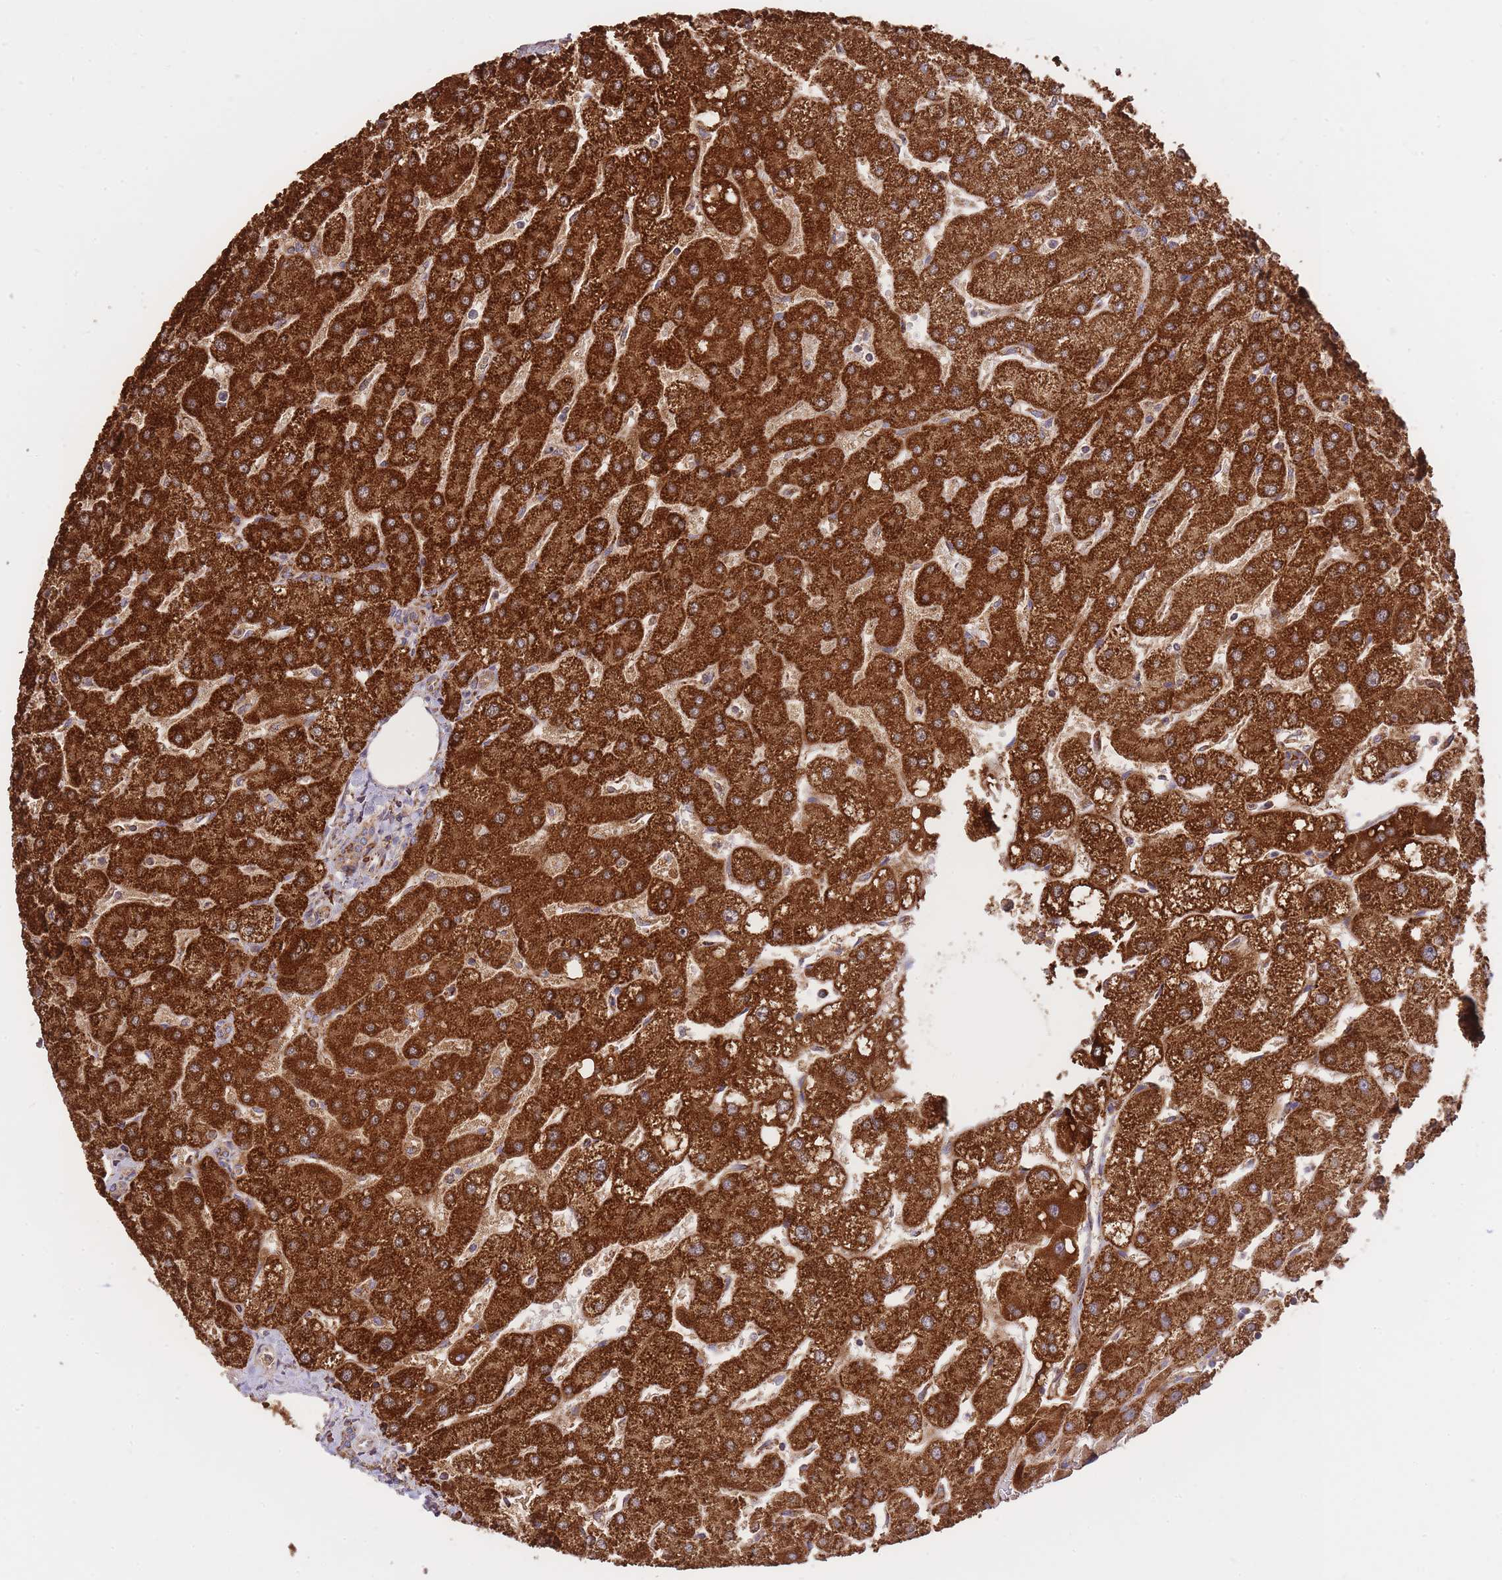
{"staining": {"intensity": "moderate", "quantity": ">75%", "location": "cytoplasmic/membranous"}, "tissue": "liver", "cell_type": "Cholangiocytes", "image_type": "normal", "snomed": [{"axis": "morphology", "description": "Normal tissue, NOS"}, {"axis": "topography", "description": "Liver"}], "caption": "The histopathology image shows immunohistochemical staining of normal liver. There is moderate cytoplasmic/membranous expression is appreciated in approximately >75% of cholangiocytes. (brown staining indicates protein expression, while blue staining denotes nuclei).", "gene": "PREP", "patient": {"sex": "male", "age": 67}}